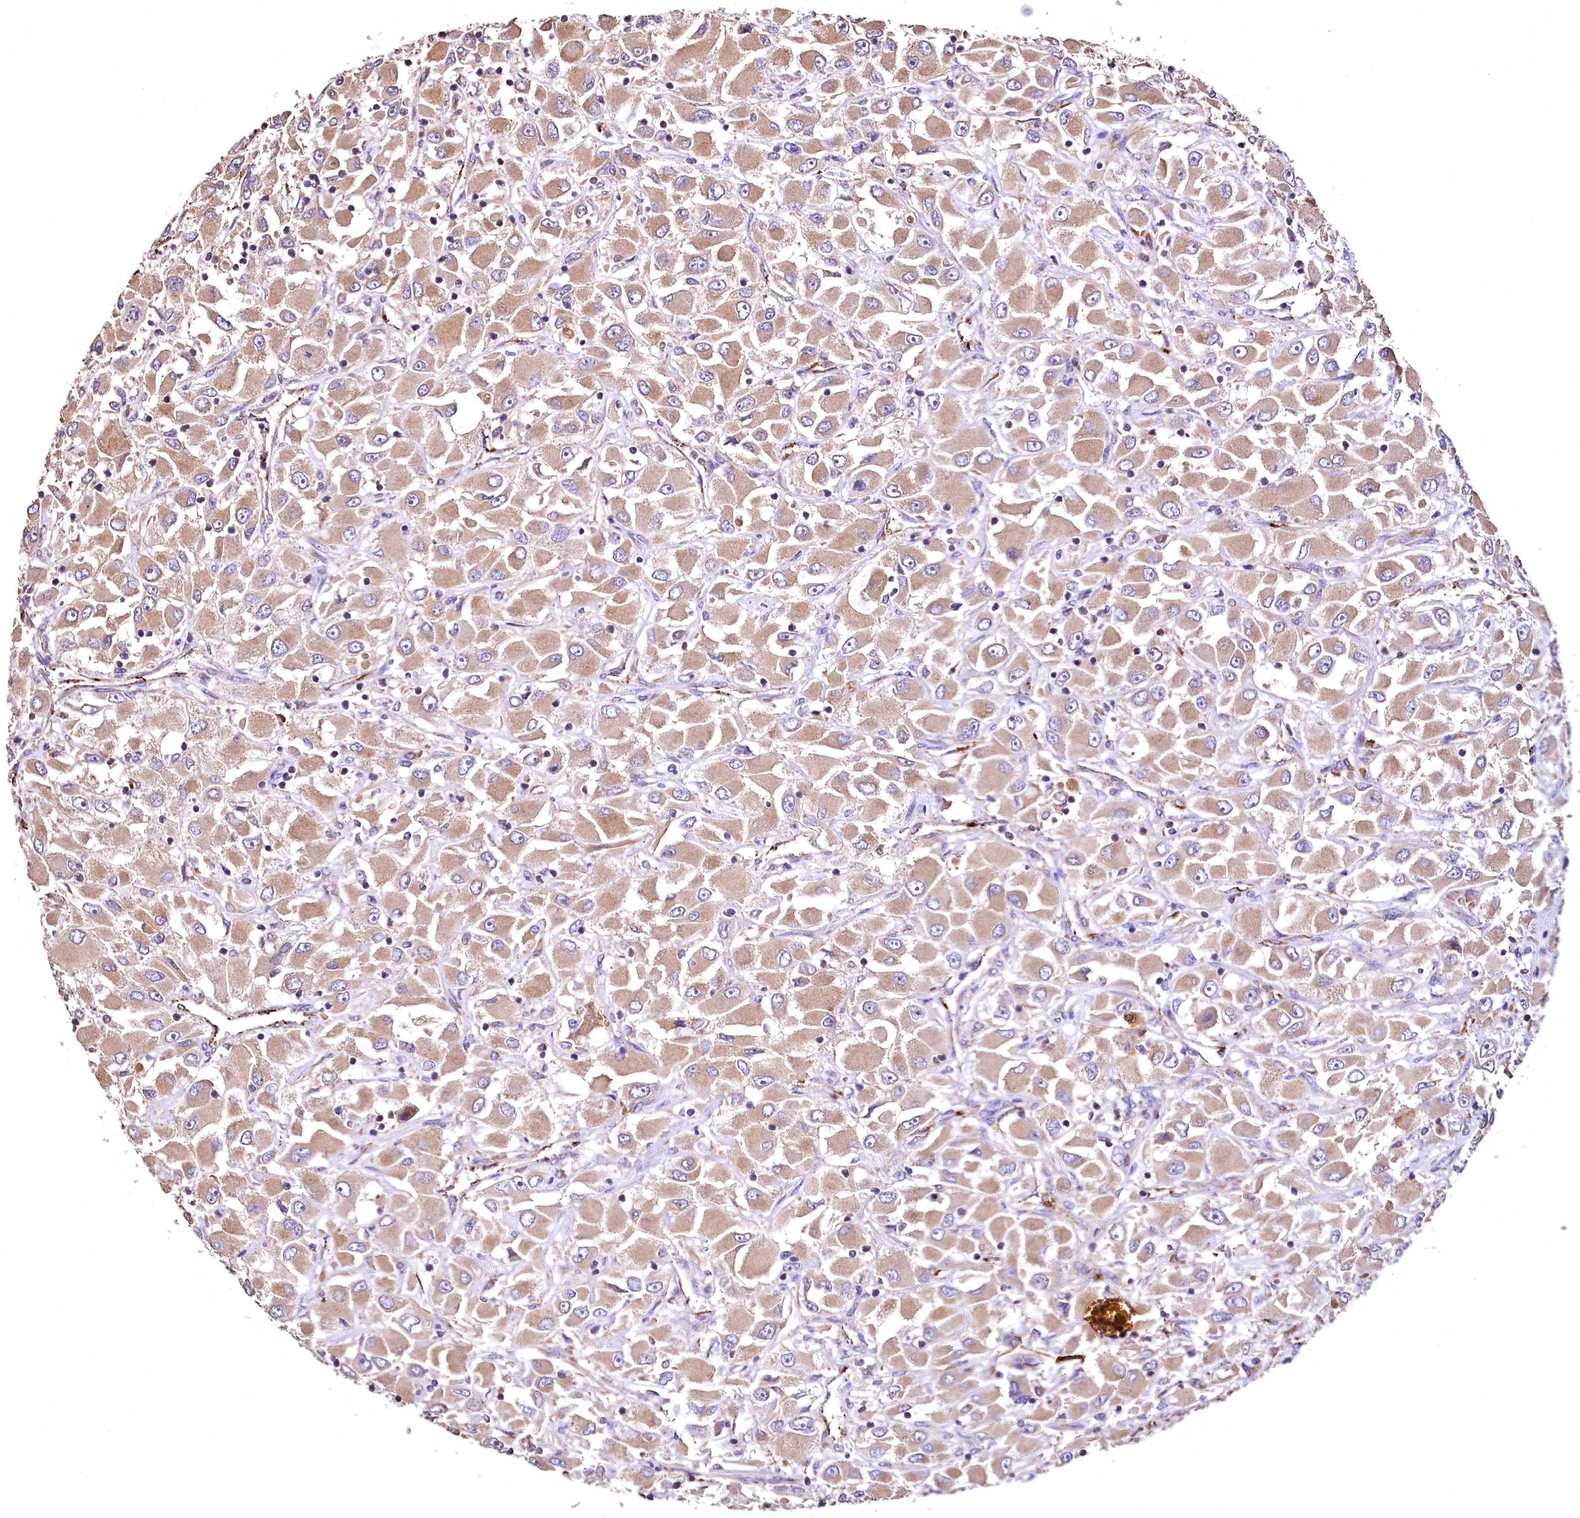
{"staining": {"intensity": "moderate", "quantity": ">75%", "location": "cytoplasmic/membranous"}, "tissue": "renal cancer", "cell_type": "Tumor cells", "image_type": "cancer", "snomed": [{"axis": "morphology", "description": "Adenocarcinoma, NOS"}, {"axis": "topography", "description": "Kidney"}], "caption": "Human adenocarcinoma (renal) stained with a brown dye exhibits moderate cytoplasmic/membranous positive staining in approximately >75% of tumor cells.", "gene": "RASSF1", "patient": {"sex": "female", "age": 52}}